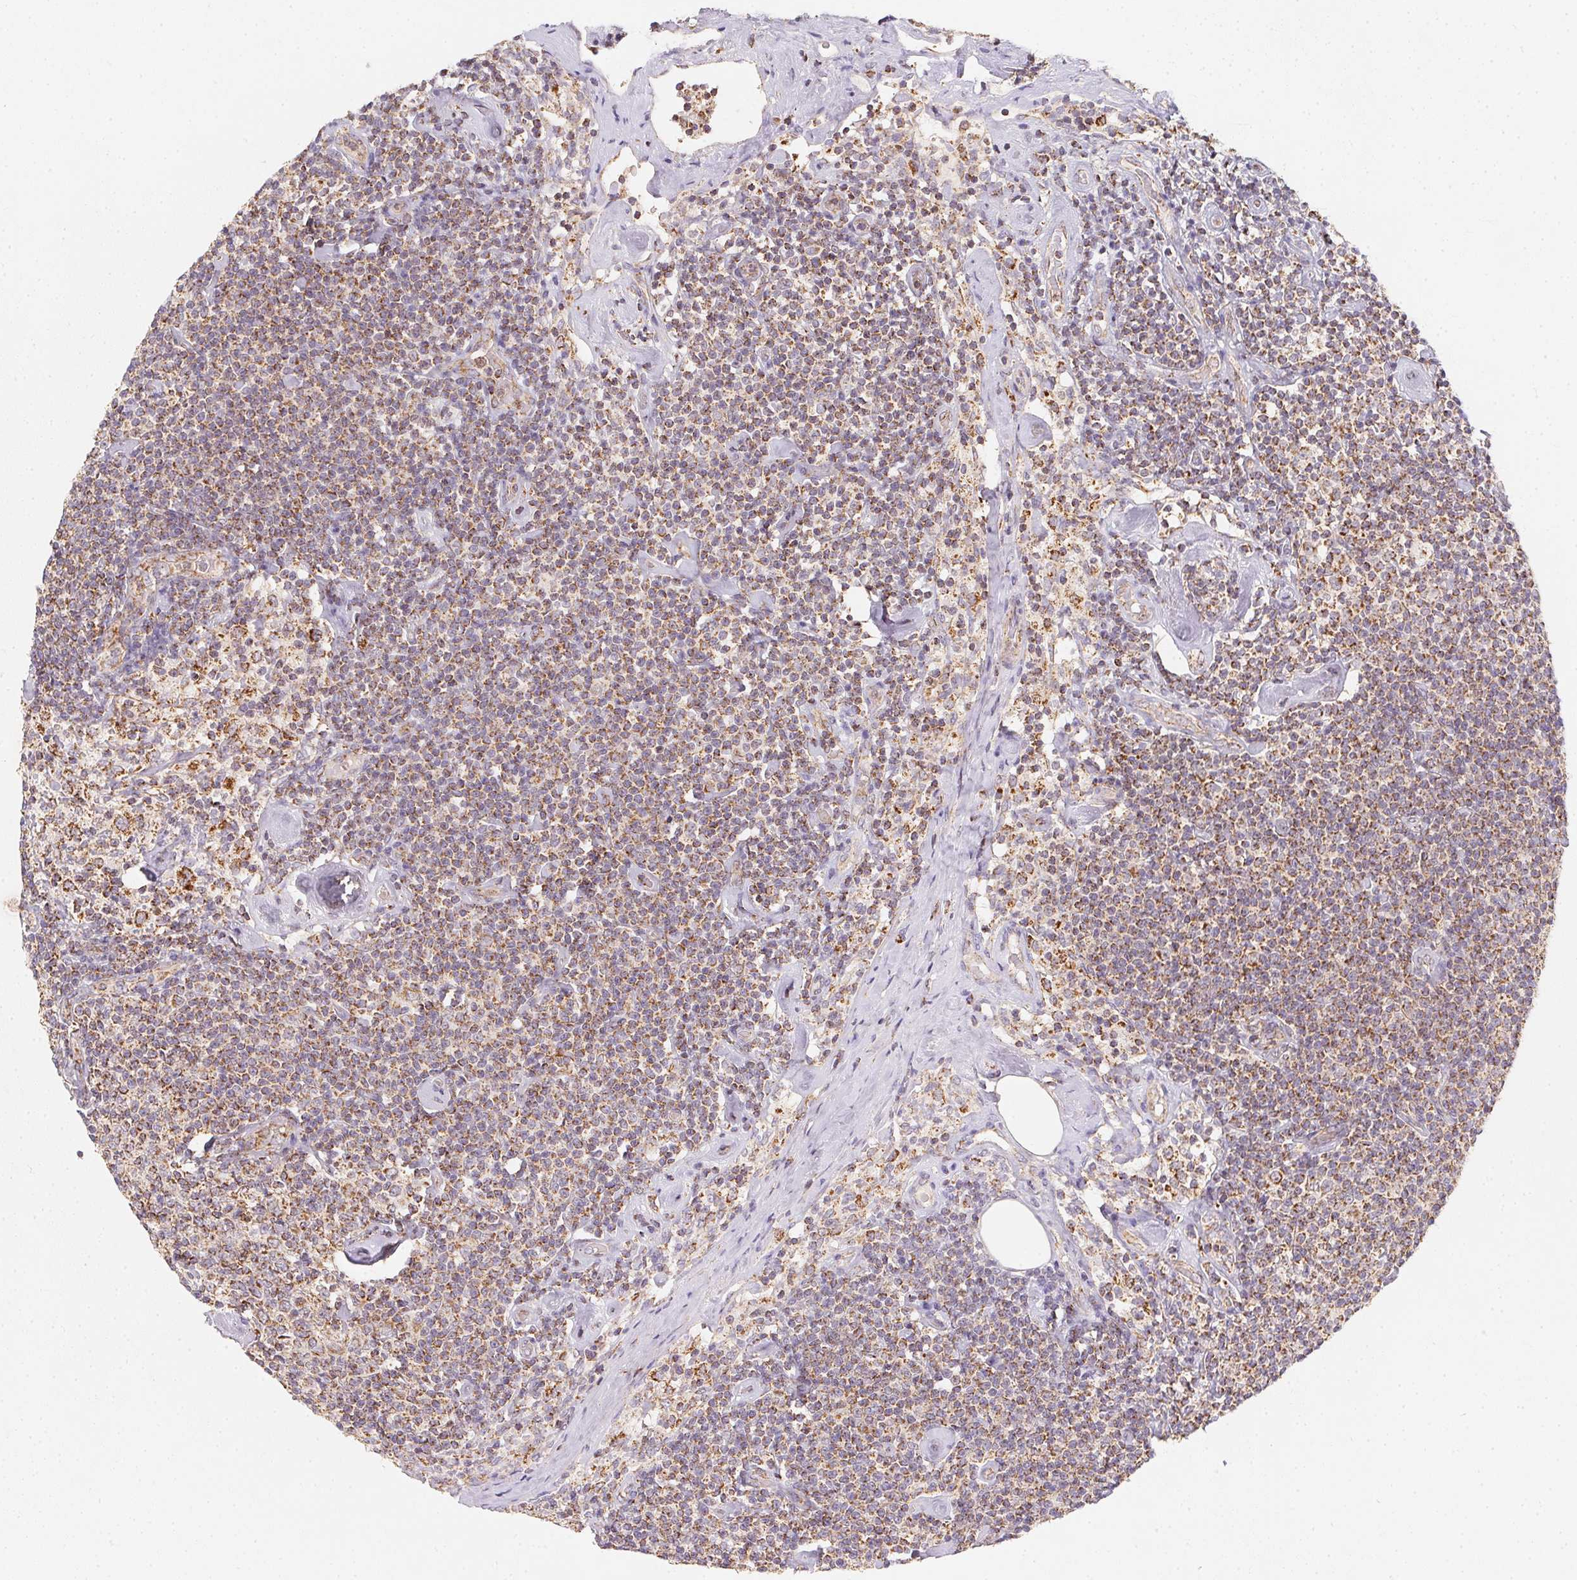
{"staining": {"intensity": "moderate", "quantity": "25%-75%", "location": "cytoplasmic/membranous"}, "tissue": "lymphoma", "cell_type": "Tumor cells", "image_type": "cancer", "snomed": [{"axis": "morphology", "description": "Malignant lymphoma, non-Hodgkin's type, Low grade"}, {"axis": "topography", "description": "Lymph node"}], "caption": "This is a micrograph of IHC staining of lymphoma, which shows moderate positivity in the cytoplasmic/membranous of tumor cells.", "gene": "NDUFS6", "patient": {"sex": "male", "age": 81}}